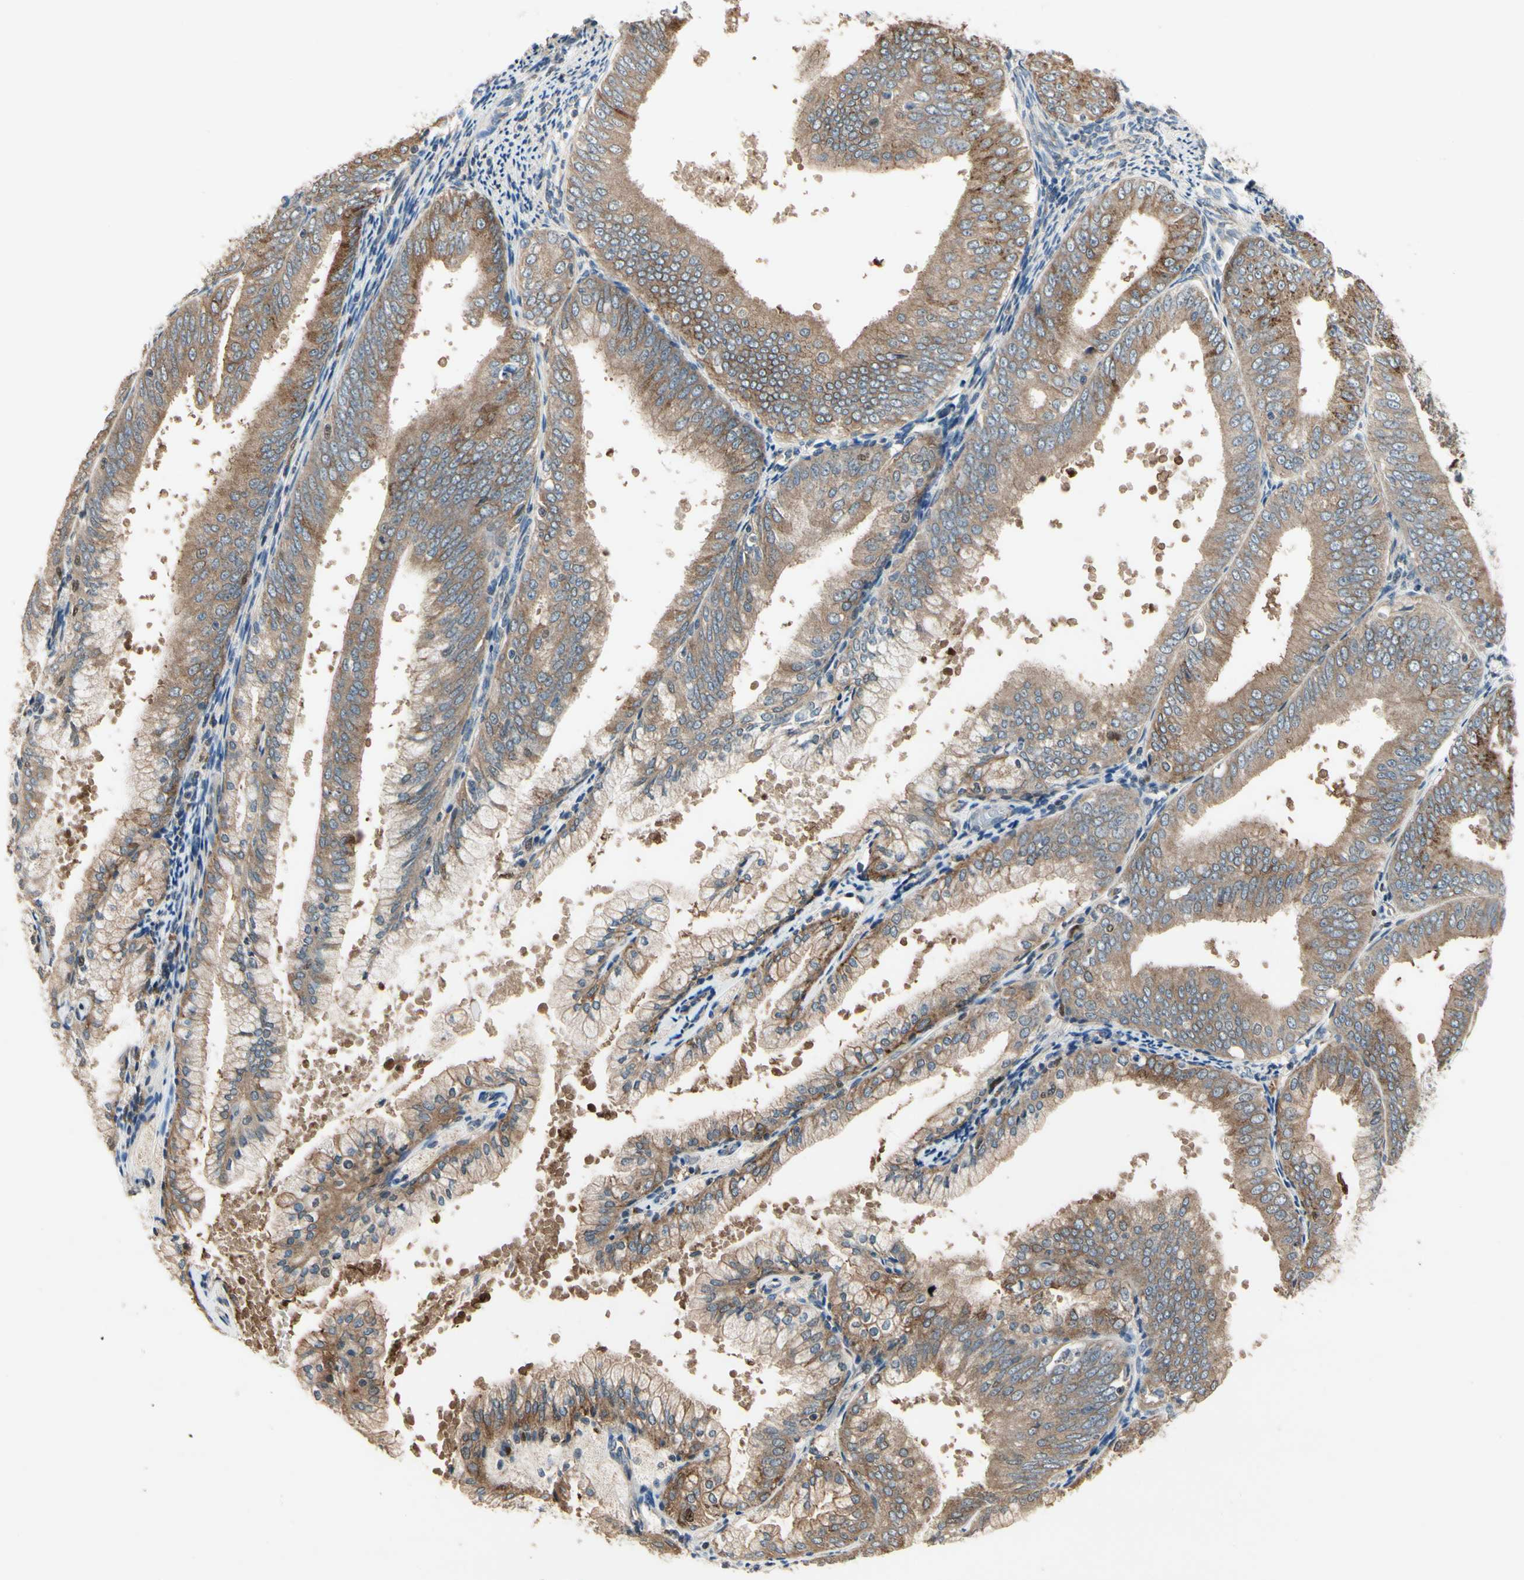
{"staining": {"intensity": "strong", "quantity": ">75%", "location": "cytoplasmic/membranous"}, "tissue": "endometrial cancer", "cell_type": "Tumor cells", "image_type": "cancer", "snomed": [{"axis": "morphology", "description": "Adenocarcinoma, NOS"}, {"axis": "topography", "description": "Endometrium"}], "caption": "About >75% of tumor cells in endometrial adenocarcinoma exhibit strong cytoplasmic/membranous protein staining as visualized by brown immunohistochemical staining.", "gene": "CGREF1", "patient": {"sex": "female", "age": 63}}